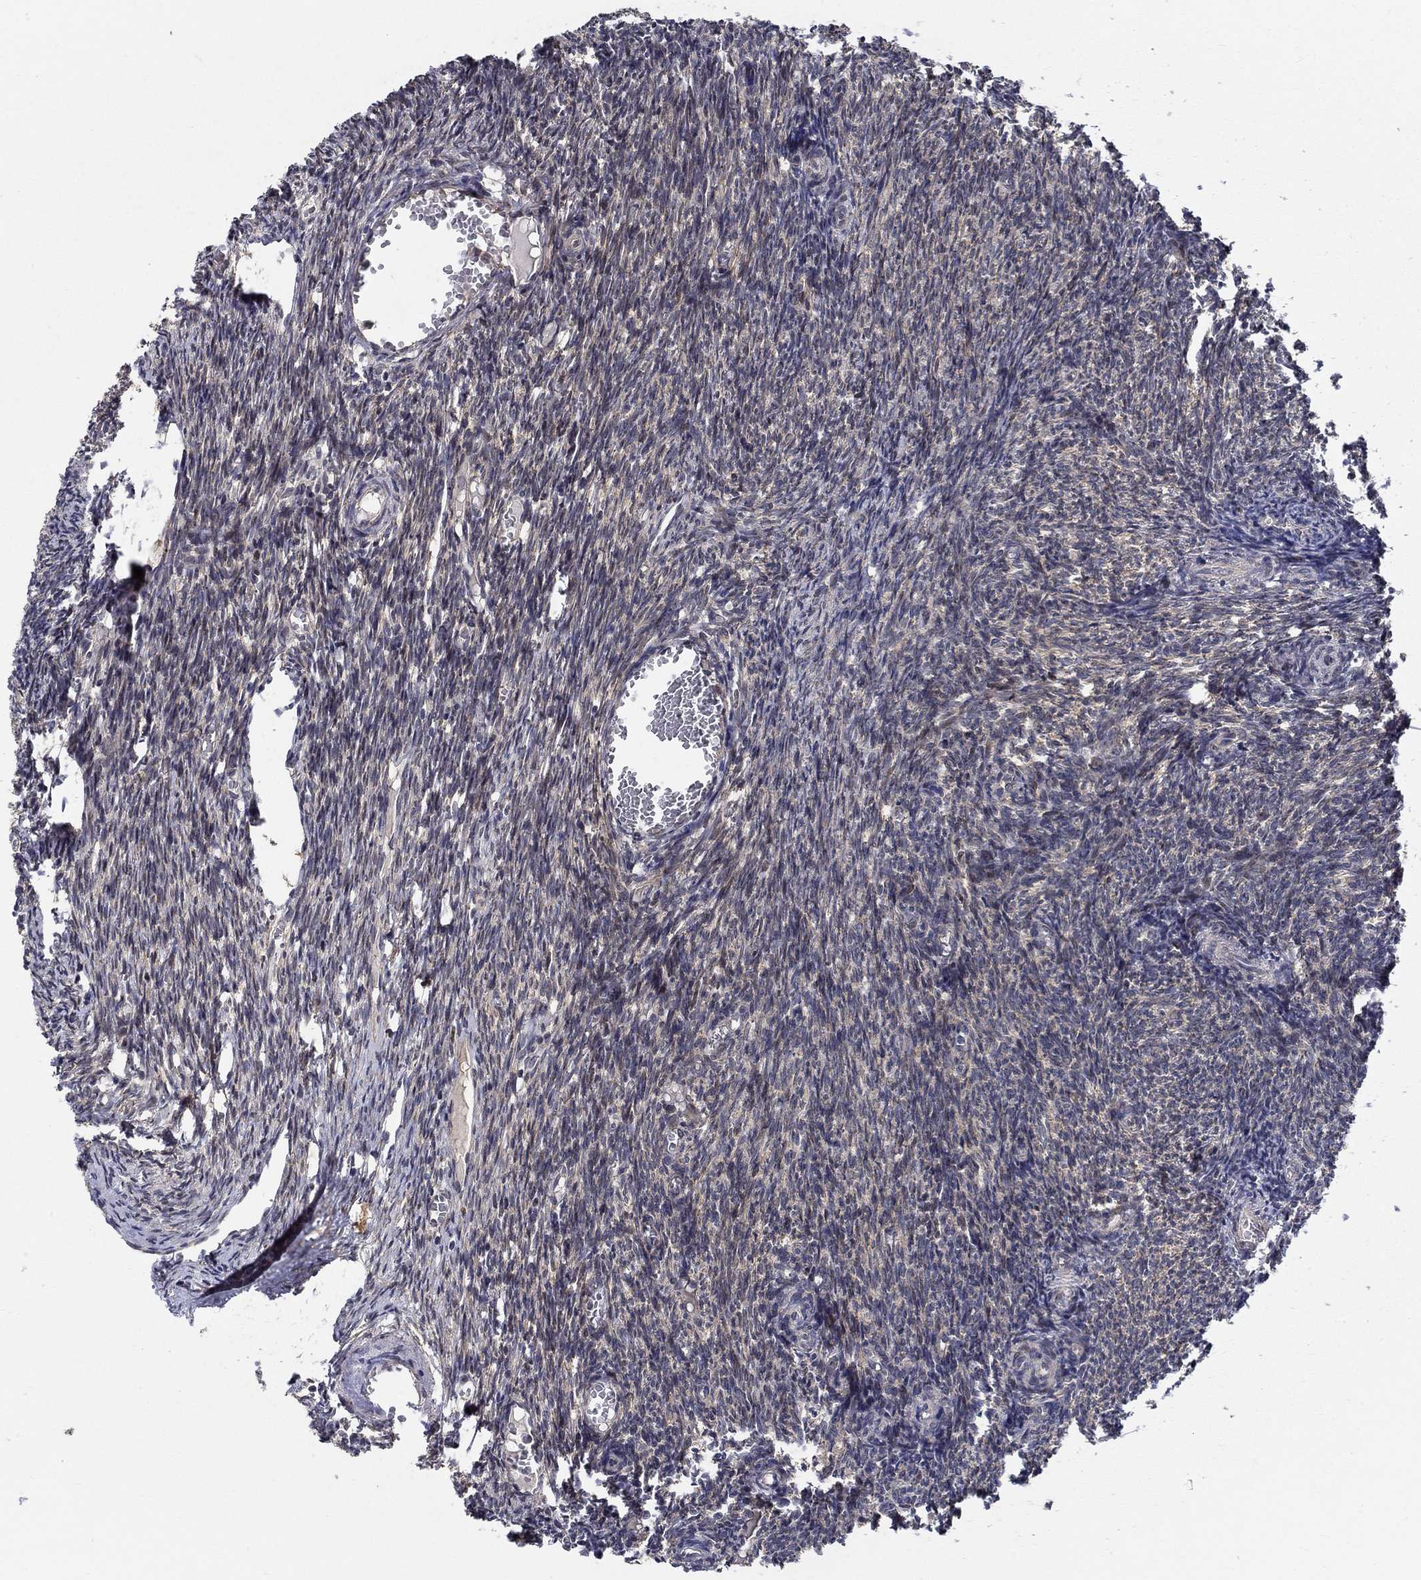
{"staining": {"intensity": "negative", "quantity": "none", "location": "none"}, "tissue": "ovary", "cell_type": "Follicle cells", "image_type": "normal", "snomed": [{"axis": "morphology", "description": "Normal tissue, NOS"}, {"axis": "topography", "description": "Ovary"}], "caption": "The immunohistochemistry photomicrograph has no significant staining in follicle cells of ovary.", "gene": "ZNF594", "patient": {"sex": "female", "age": 39}}